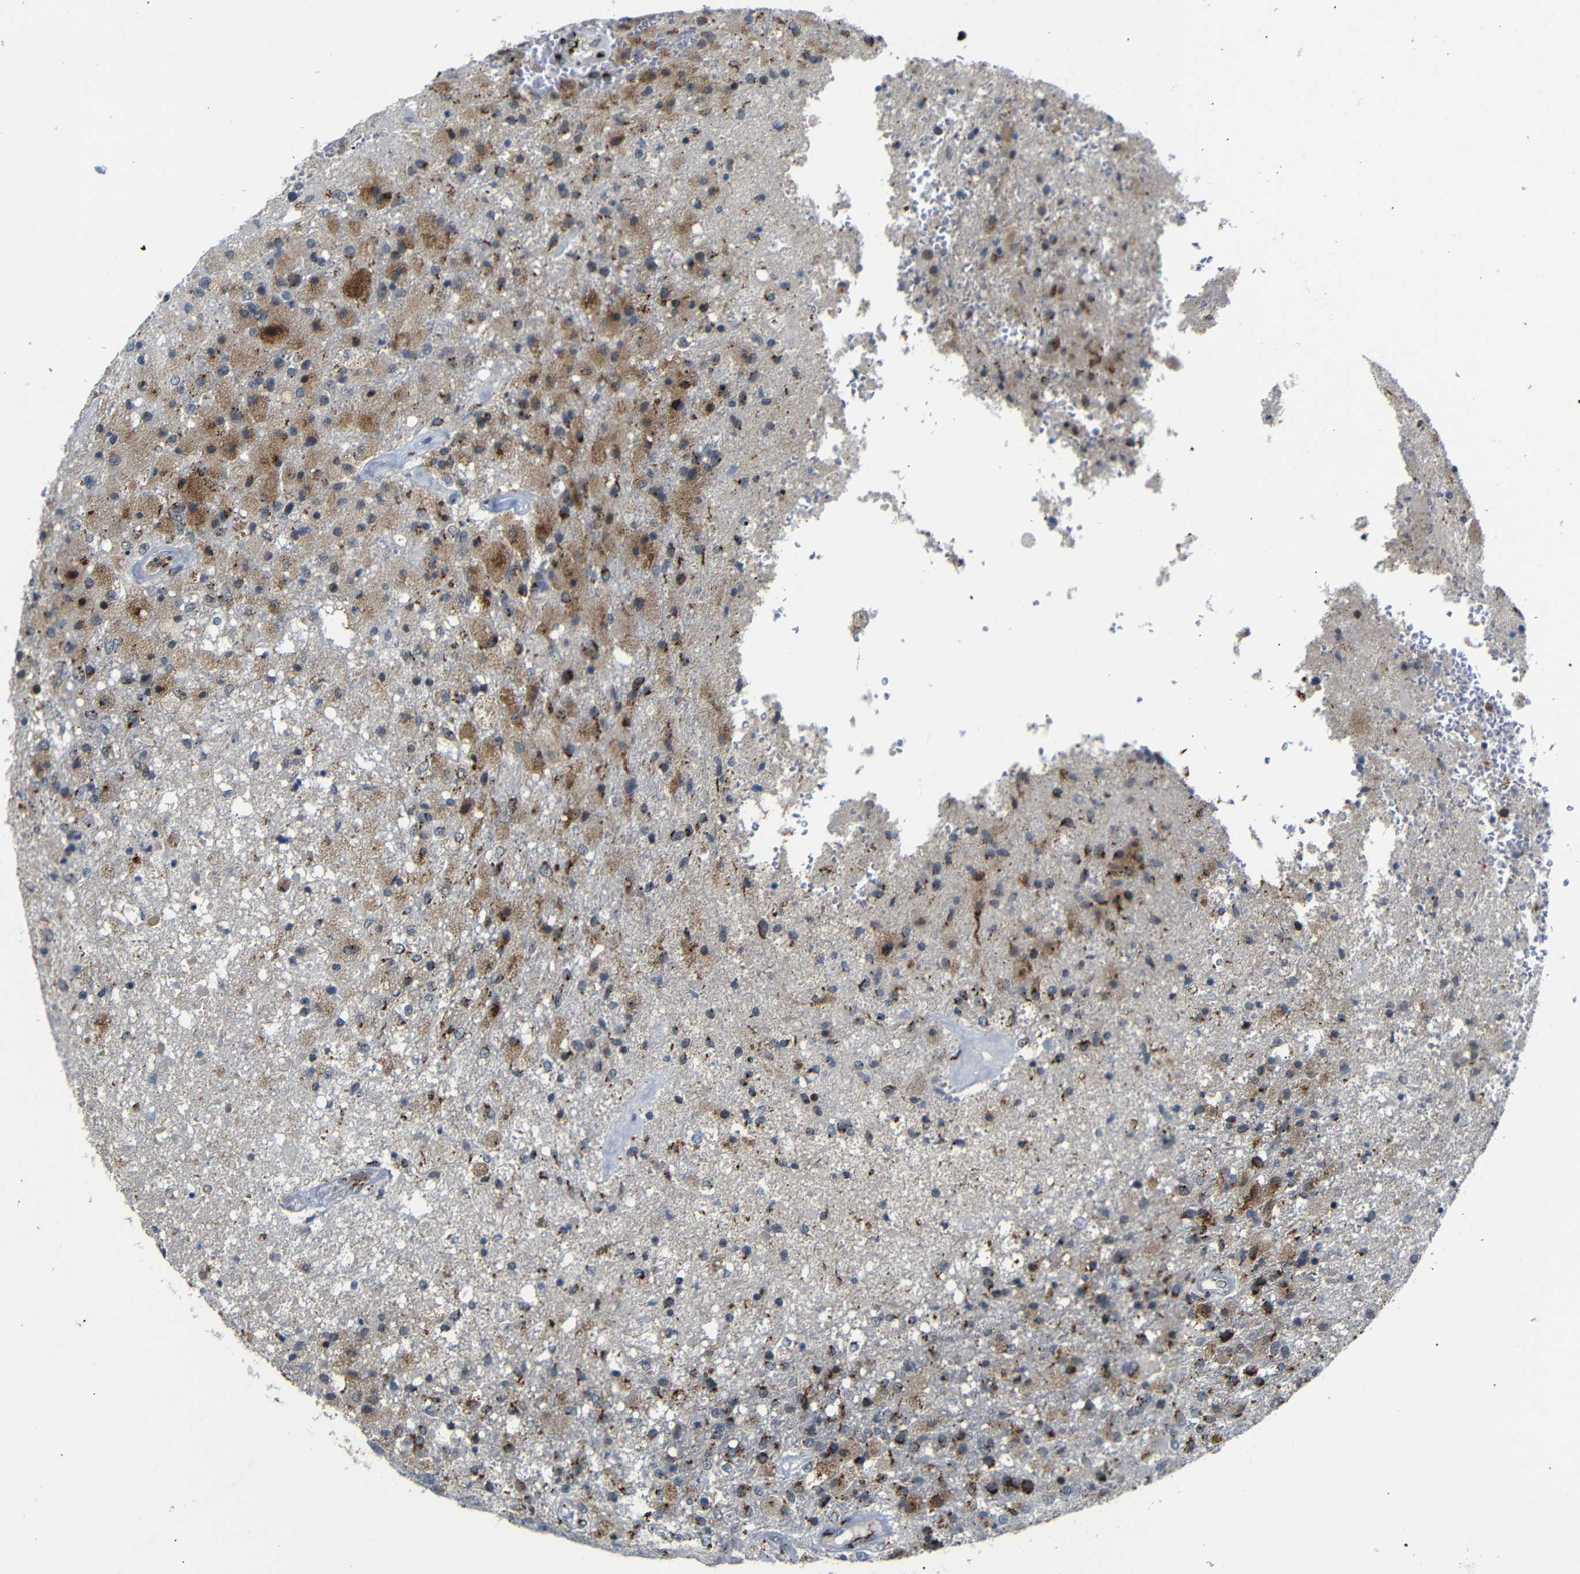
{"staining": {"intensity": "moderate", "quantity": ">75%", "location": "cytoplasmic/membranous"}, "tissue": "glioma", "cell_type": "Tumor cells", "image_type": "cancer", "snomed": [{"axis": "morphology", "description": "Normal tissue, NOS"}, {"axis": "morphology", "description": "Glioma, malignant, High grade"}, {"axis": "topography", "description": "Cerebral cortex"}], "caption": "Approximately >75% of tumor cells in human malignant high-grade glioma show moderate cytoplasmic/membranous protein staining as visualized by brown immunohistochemical staining.", "gene": "TGOLN2", "patient": {"sex": "male", "age": 77}}